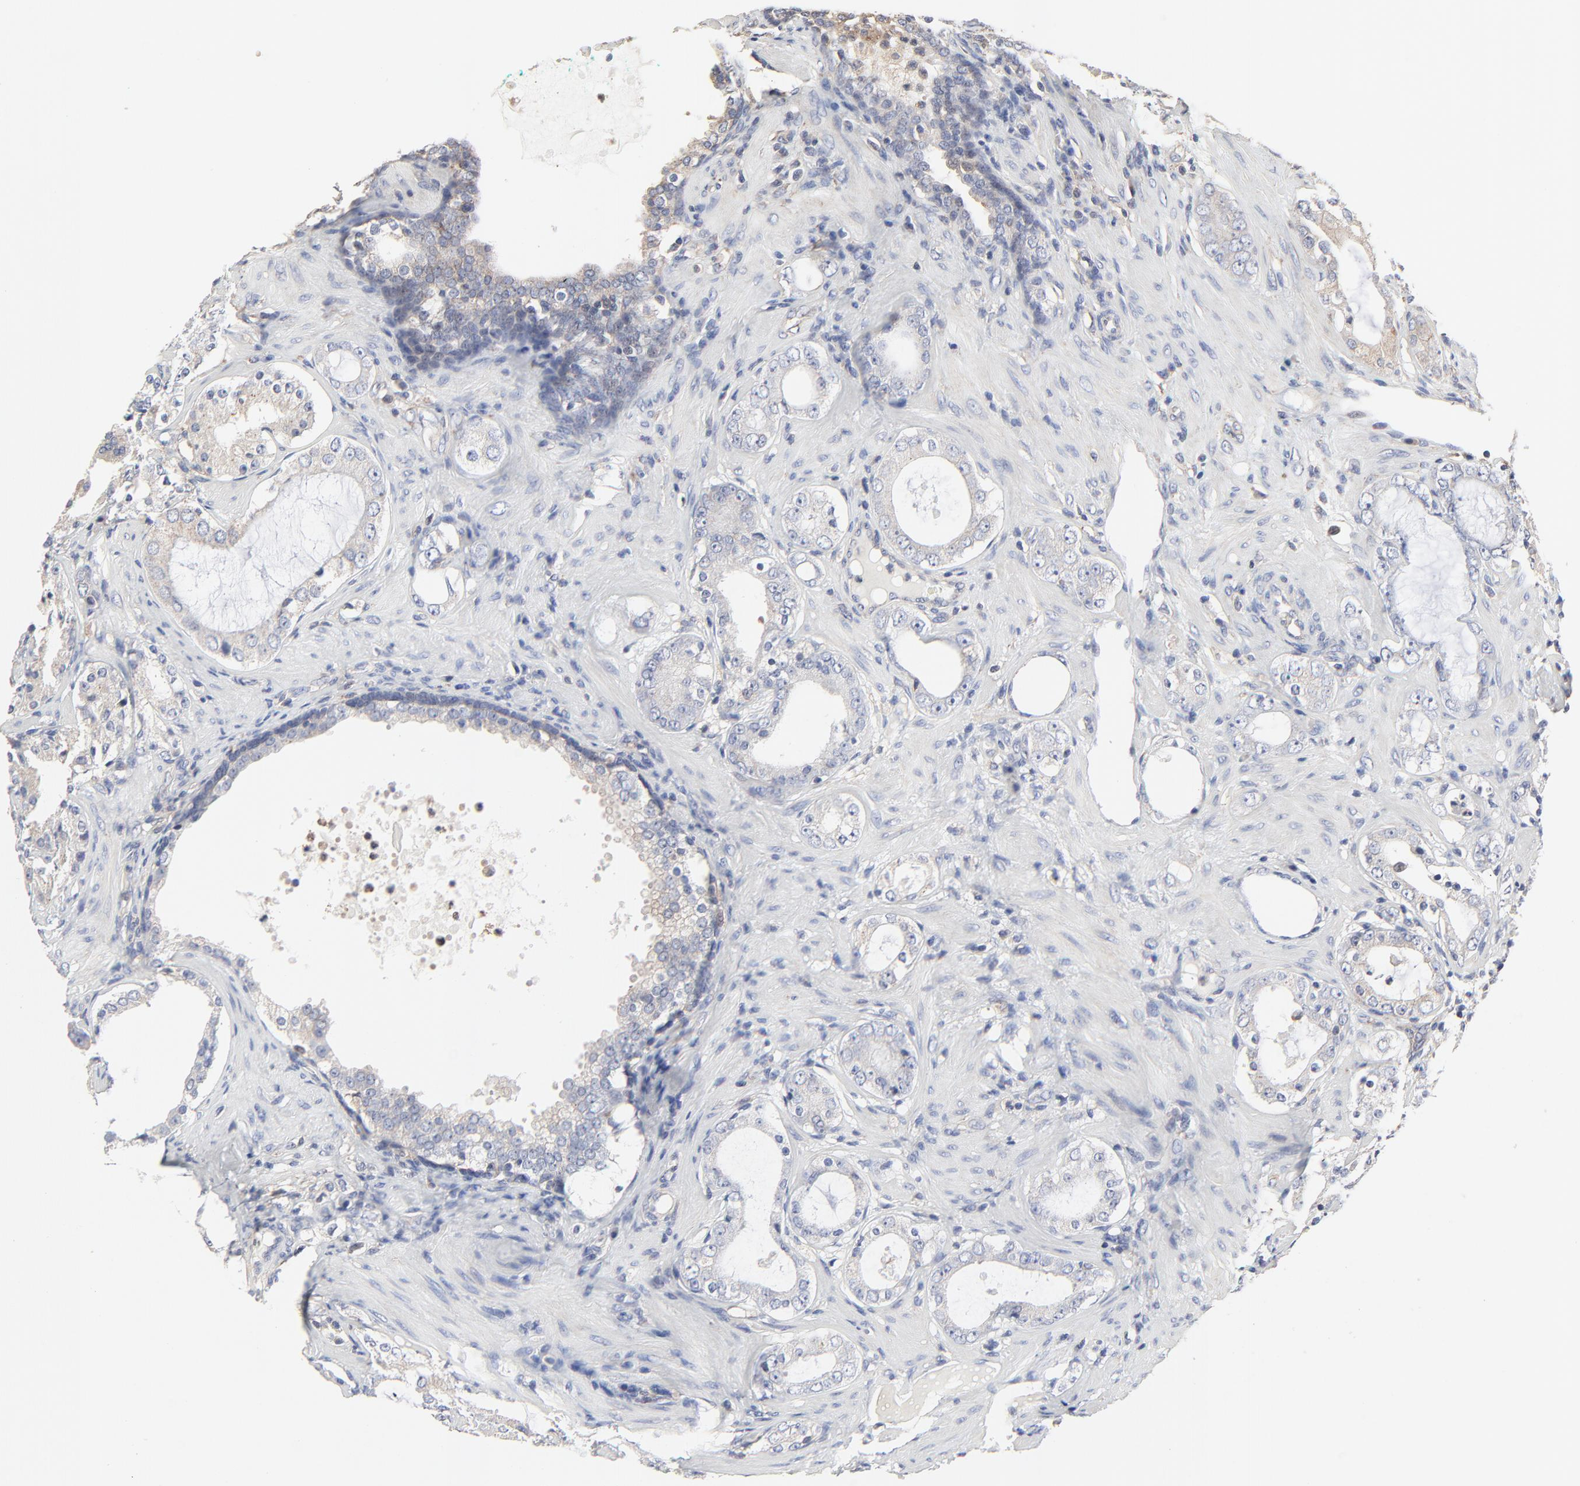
{"staining": {"intensity": "weak", "quantity": "25%-75%", "location": "cytoplasmic/membranous"}, "tissue": "prostate cancer", "cell_type": "Tumor cells", "image_type": "cancer", "snomed": [{"axis": "morphology", "description": "Adenocarcinoma, Medium grade"}, {"axis": "topography", "description": "Prostate"}], "caption": "About 25%-75% of tumor cells in prostate cancer reveal weak cytoplasmic/membranous protein staining as visualized by brown immunohistochemical staining.", "gene": "NXF3", "patient": {"sex": "male", "age": 73}}